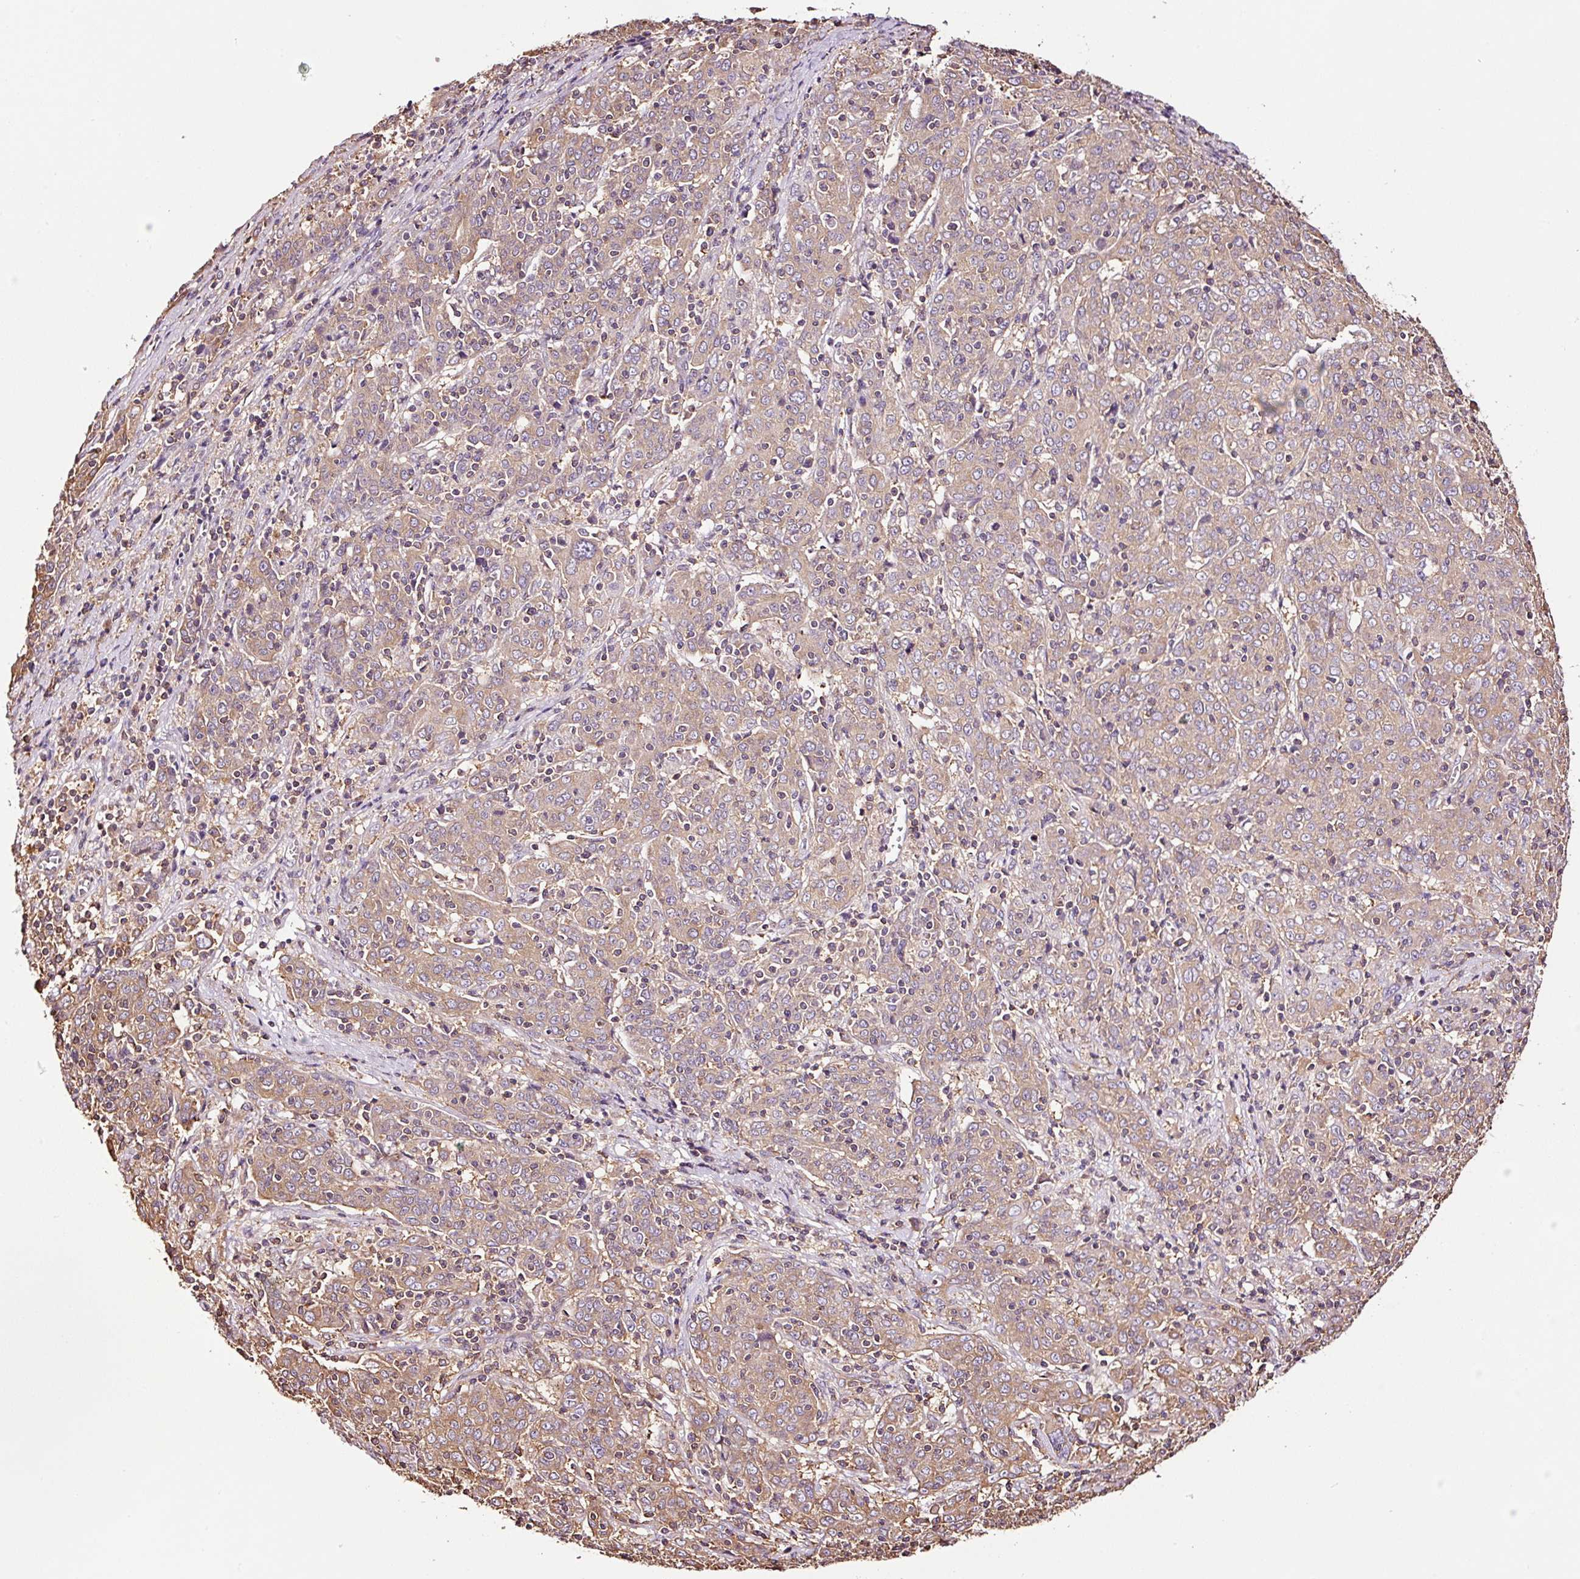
{"staining": {"intensity": "moderate", "quantity": ">75%", "location": "cytoplasmic/membranous"}, "tissue": "cervical cancer", "cell_type": "Tumor cells", "image_type": "cancer", "snomed": [{"axis": "morphology", "description": "Squamous cell carcinoma, NOS"}, {"axis": "topography", "description": "Cervix"}], "caption": "A histopathology image showing moderate cytoplasmic/membranous staining in about >75% of tumor cells in squamous cell carcinoma (cervical), as visualized by brown immunohistochemical staining.", "gene": "METAP1", "patient": {"sex": "female", "age": 67}}